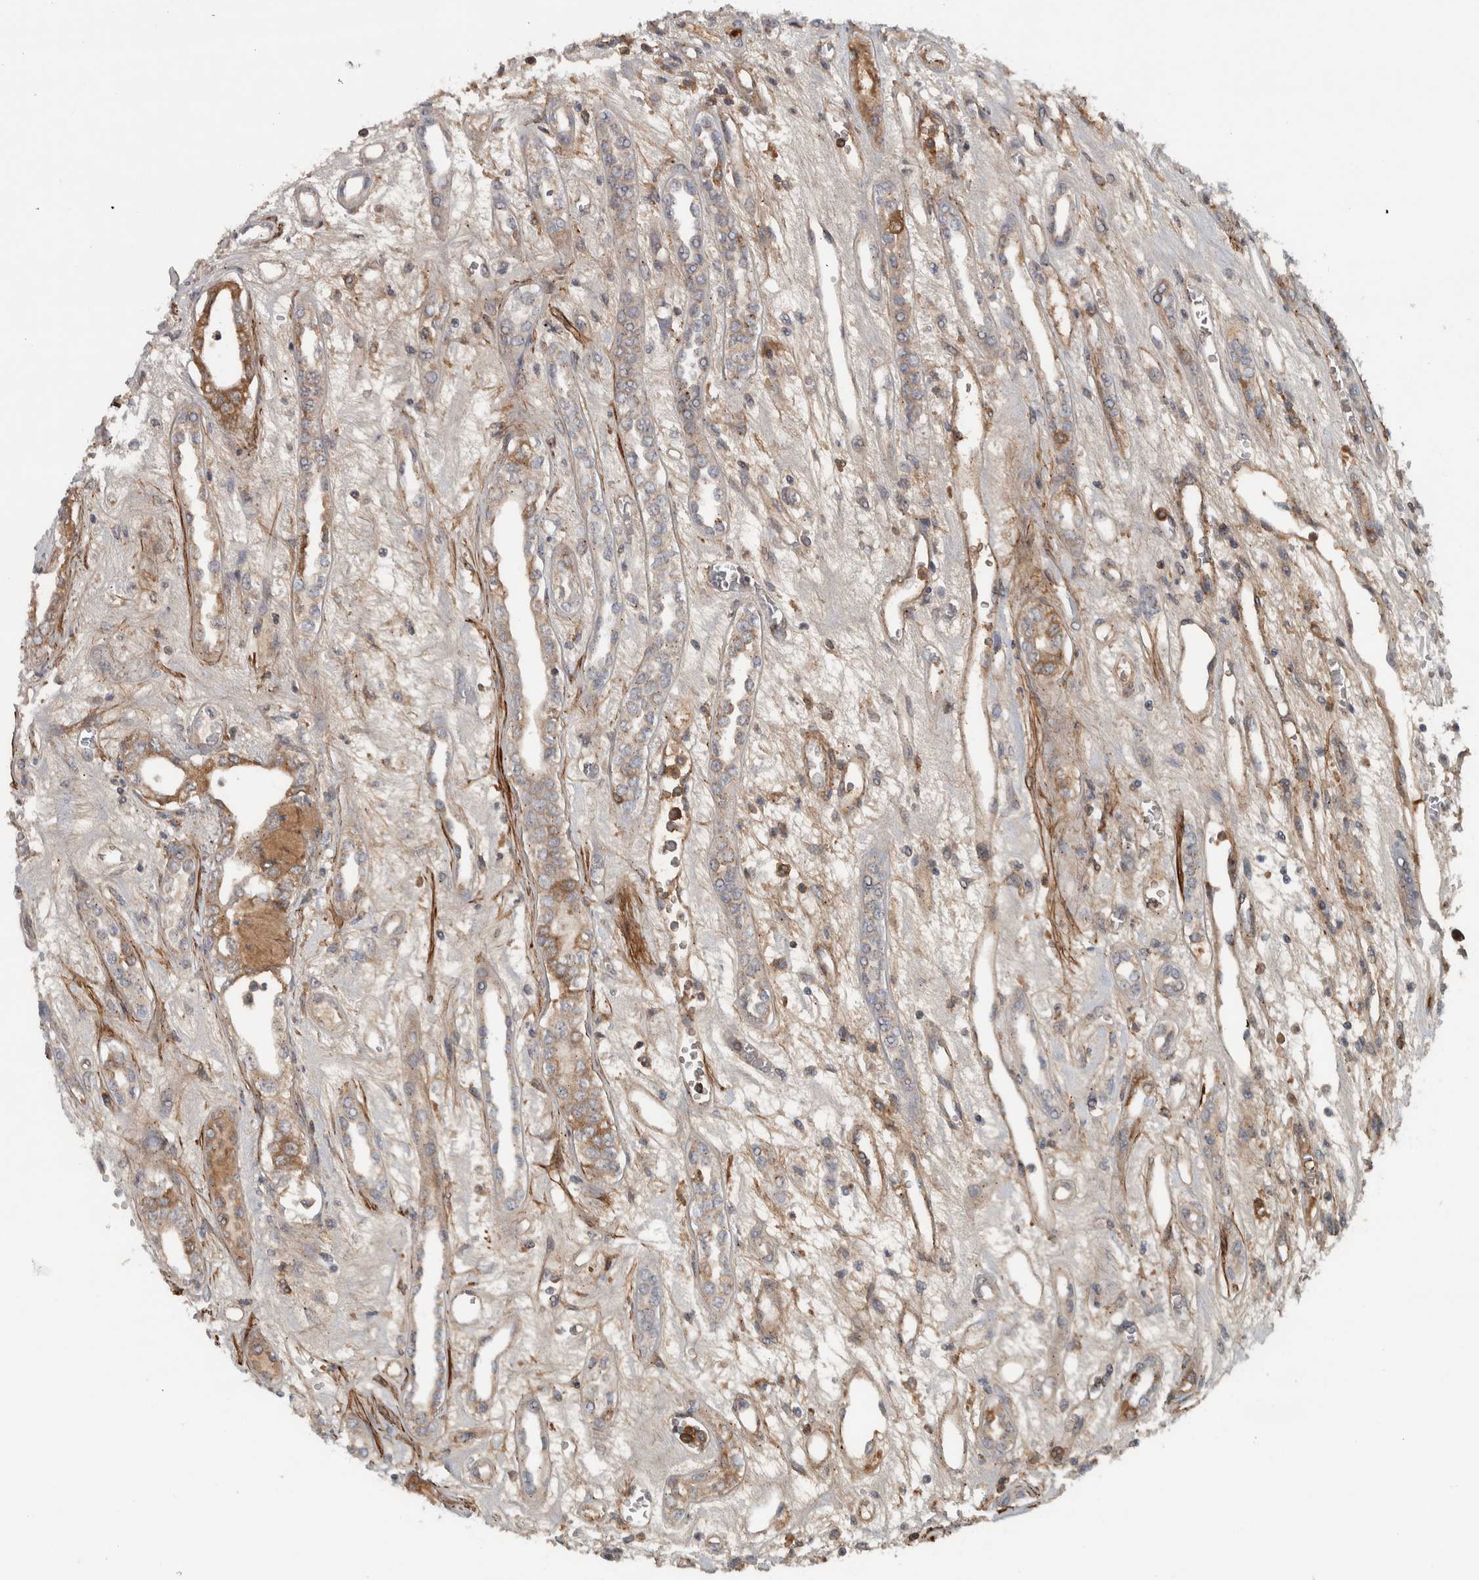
{"staining": {"intensity": "weak", "quantity": "<25%", "location": "cytoplasmic/membranous"}, "tissue": "renal cancer", "cell_type": "Tumor cells", "image_type": "cancer", "snomed": [{"axis": "morphology", "description": "Adenocarcinoma, NOS"}, {"axis": "topography", "description": "Kidney"}], "caption": "Tumor cells show no significant expression in renal cancer. (DAB immunohistochemistry (IHC), high magnification).", "gene": "LBHD1", "patient": {"sex": "female", "age": 54}}